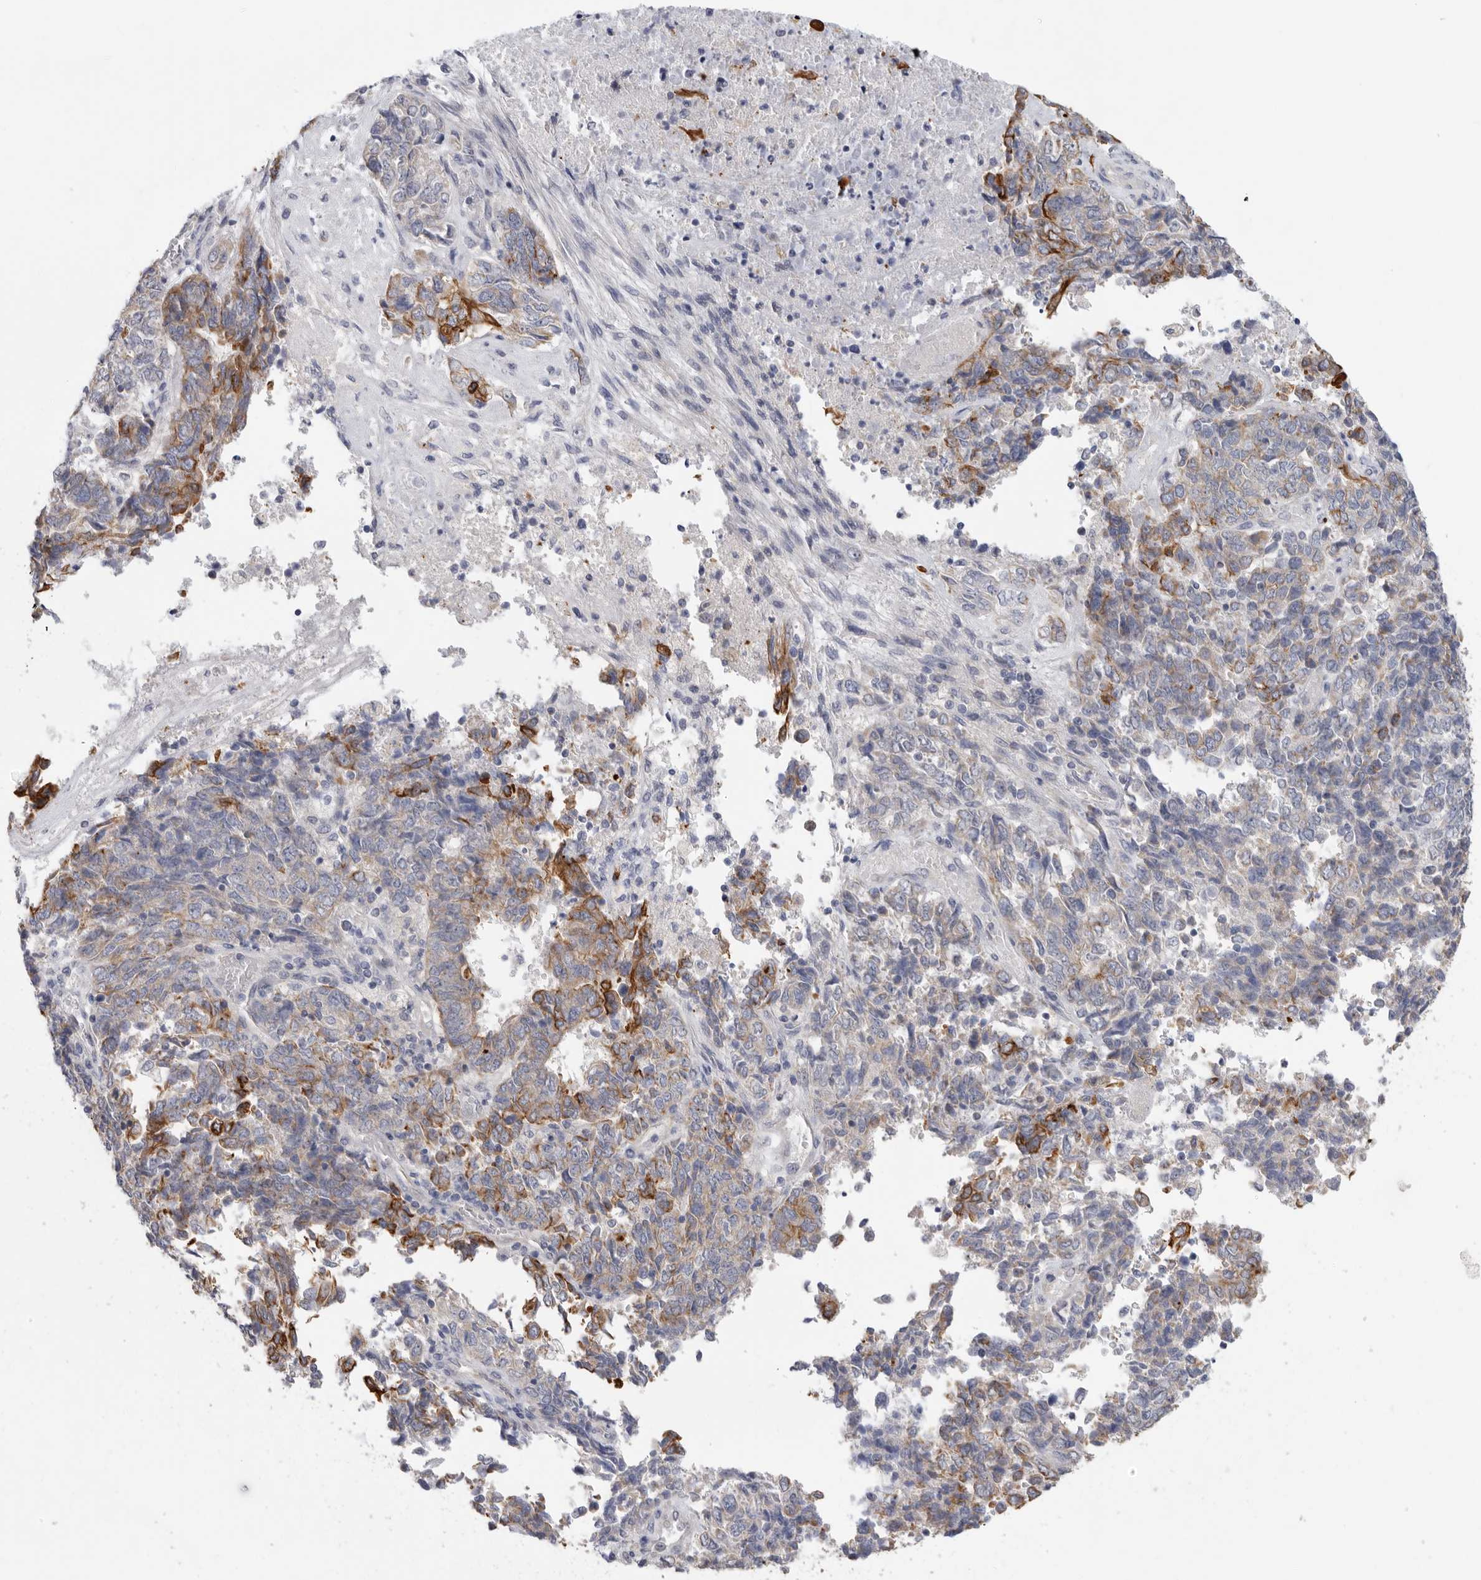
{"staining": {"intensity": "strong", "quantity": "<25%", "location": "cytoplasmic/membranous"}, "tissue": "endometrial cancer", "cell_type": "Tumor cells", "image_type": "cancer", "snomed": [{"axis": "morphology", "description": "Adenocarcinoma, NOS"}, {"axis": "topography", "description": "Endometrium"}], "caption": "Endometrial cancer stained with a brown dye shows strong cytoplasmic/membranous positive expression in about <25% of tumor cells.", "gene": "MTFR1L", "patient": {"sex": "female", "age": 80}}